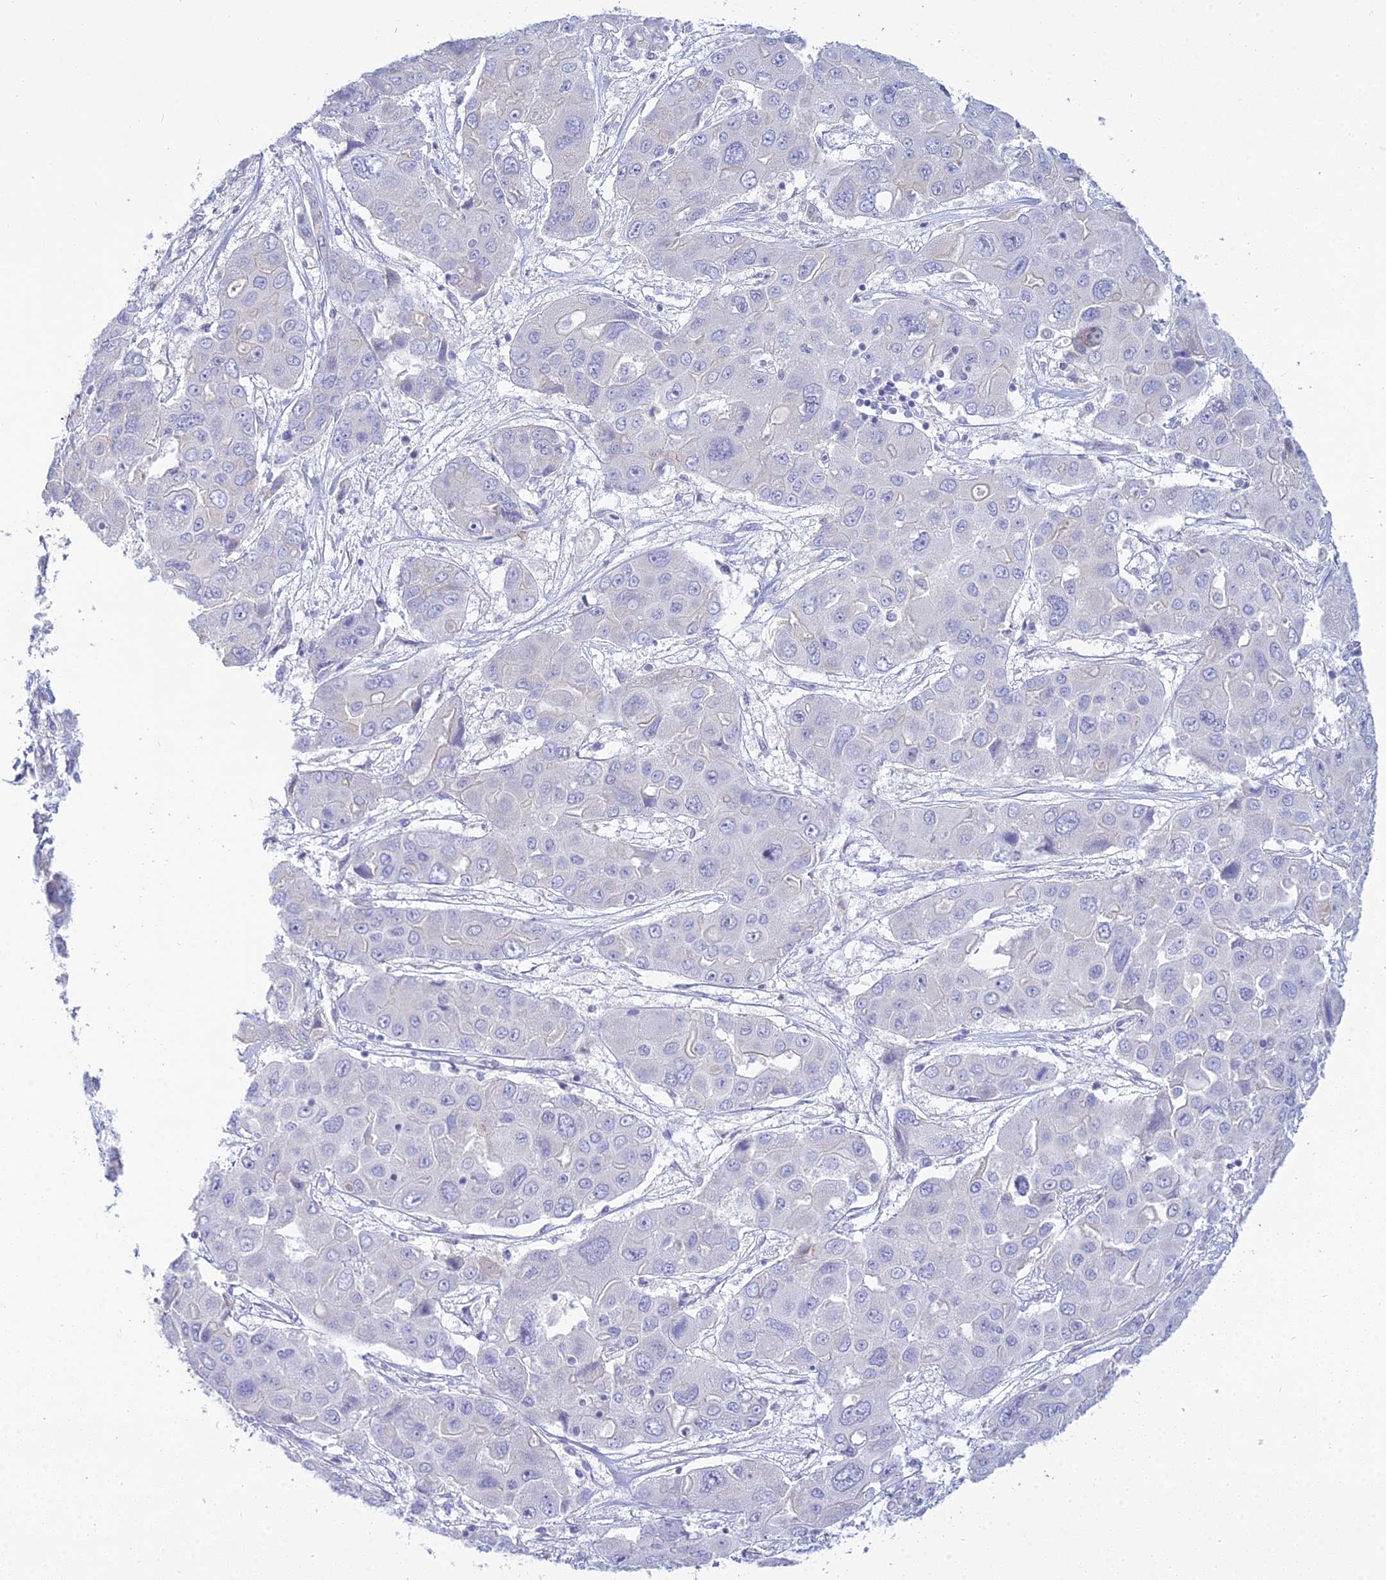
{"staining": {"intensity": "negative", "quantity": "none", "location": "none"}, "tissue": "liver cancer", "cell_type": "Tumor cells", "image_type": "cancer", "snomed": [{"axis": "morphology", "description": "Cholangiocarcinoma"}, {"axis": "topography", "description": "Liver"}], "caption": "Immunohistochemistry of human liver cancer shows no expression in tumor cells.", "gene": "SMIM24", "patient": {"sex": "male", "age": 67}}